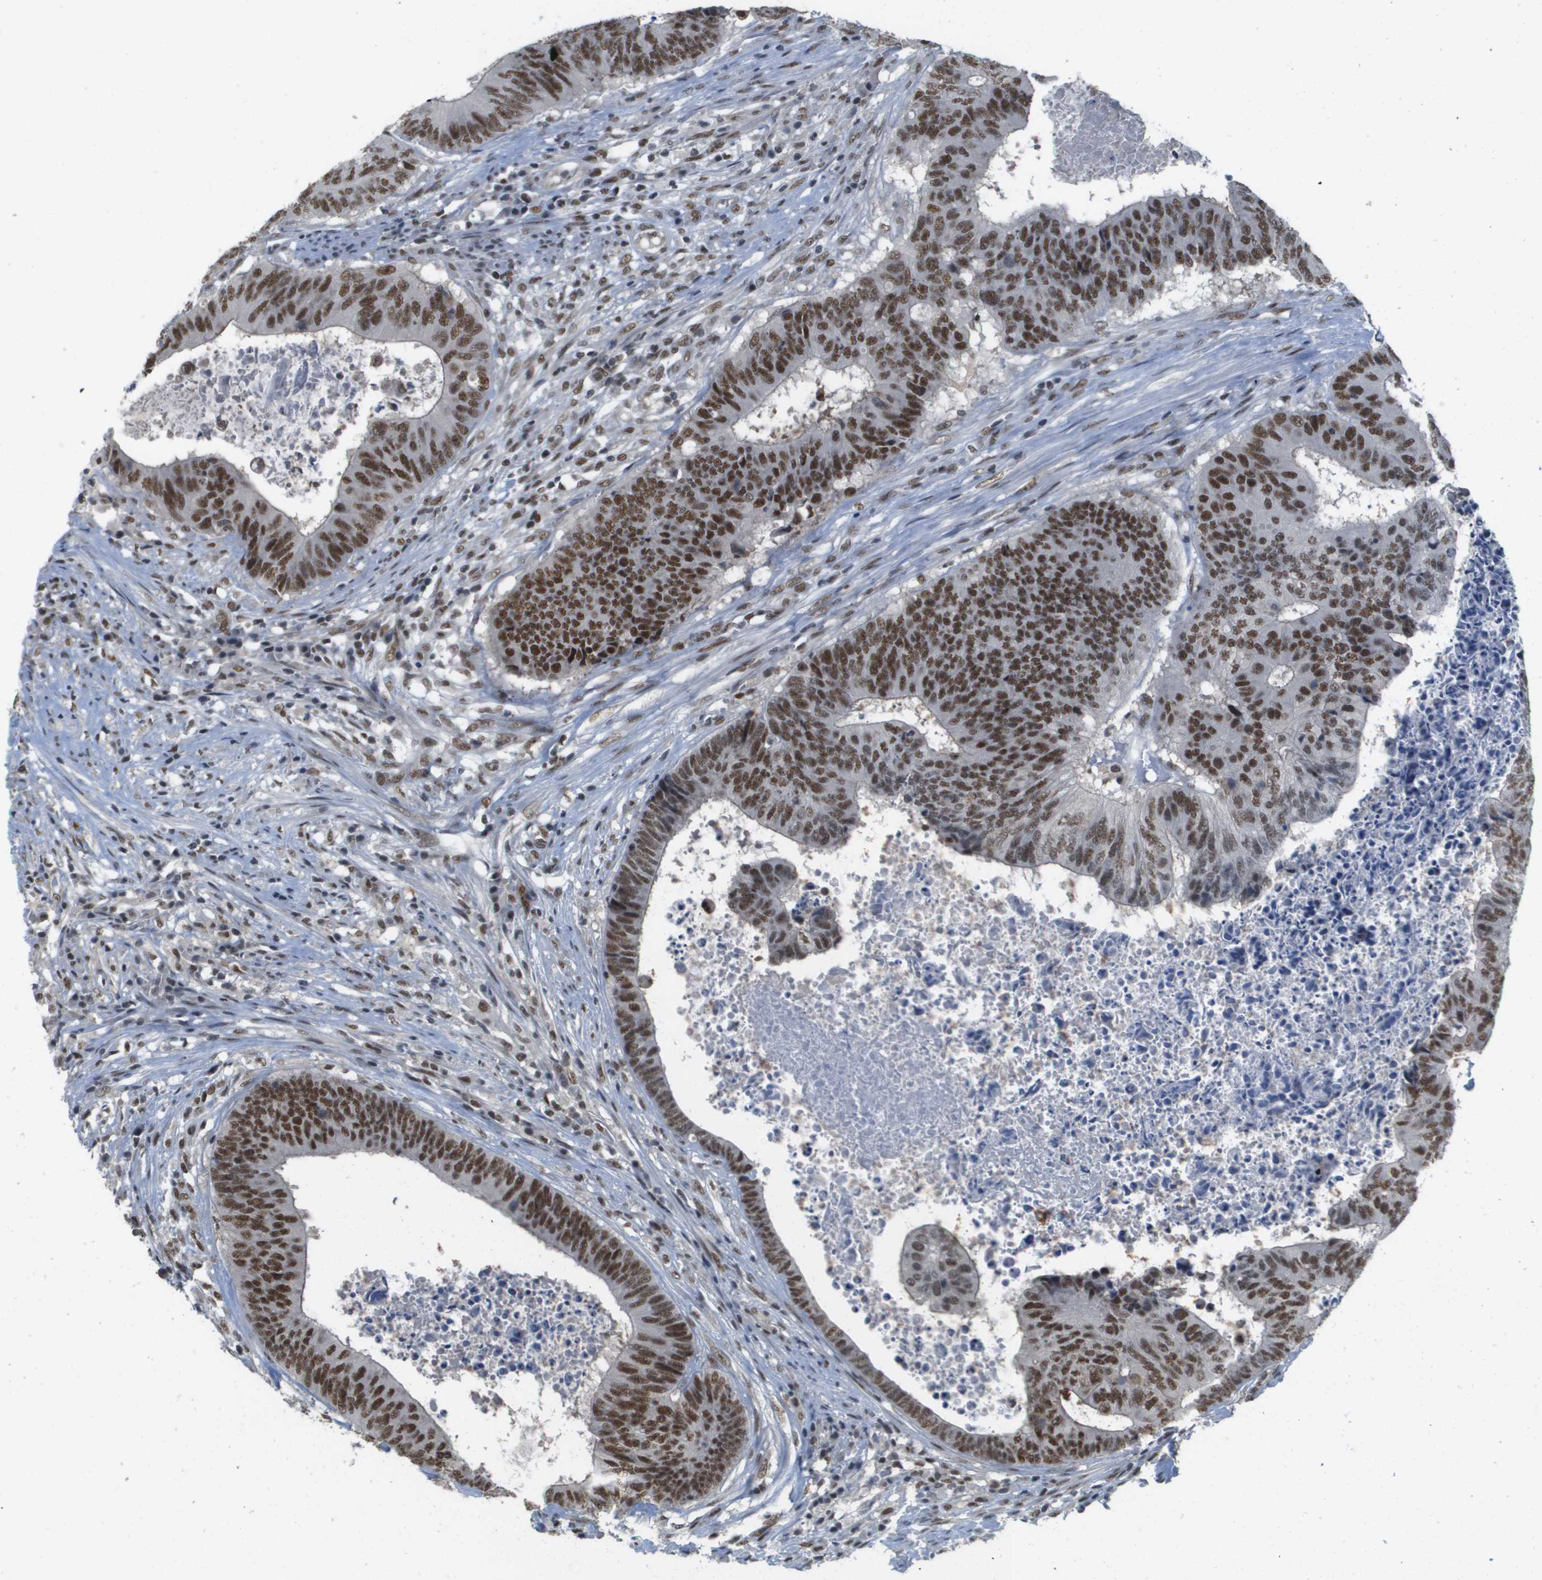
{"staining": {"intensity": "strong", "quantity": ">75%", "location": "nuclear"}, "tissue": "colorectal cancer", "cell_type": "Tumor cells", "image_type": "cancer", "snomed": [{"axis": "morphology", "description": "Adenocarcinoma, NOS"}, {"axis": "topography", "description": "Rectum"}], "caption": "The image exhibits staining of colorectal adenocarcinoma, revealing strong nuclear protein expression (brown color) within tumor cells.", "gene": "ISY1", "patient": {"sex": "male", "age": 72}}